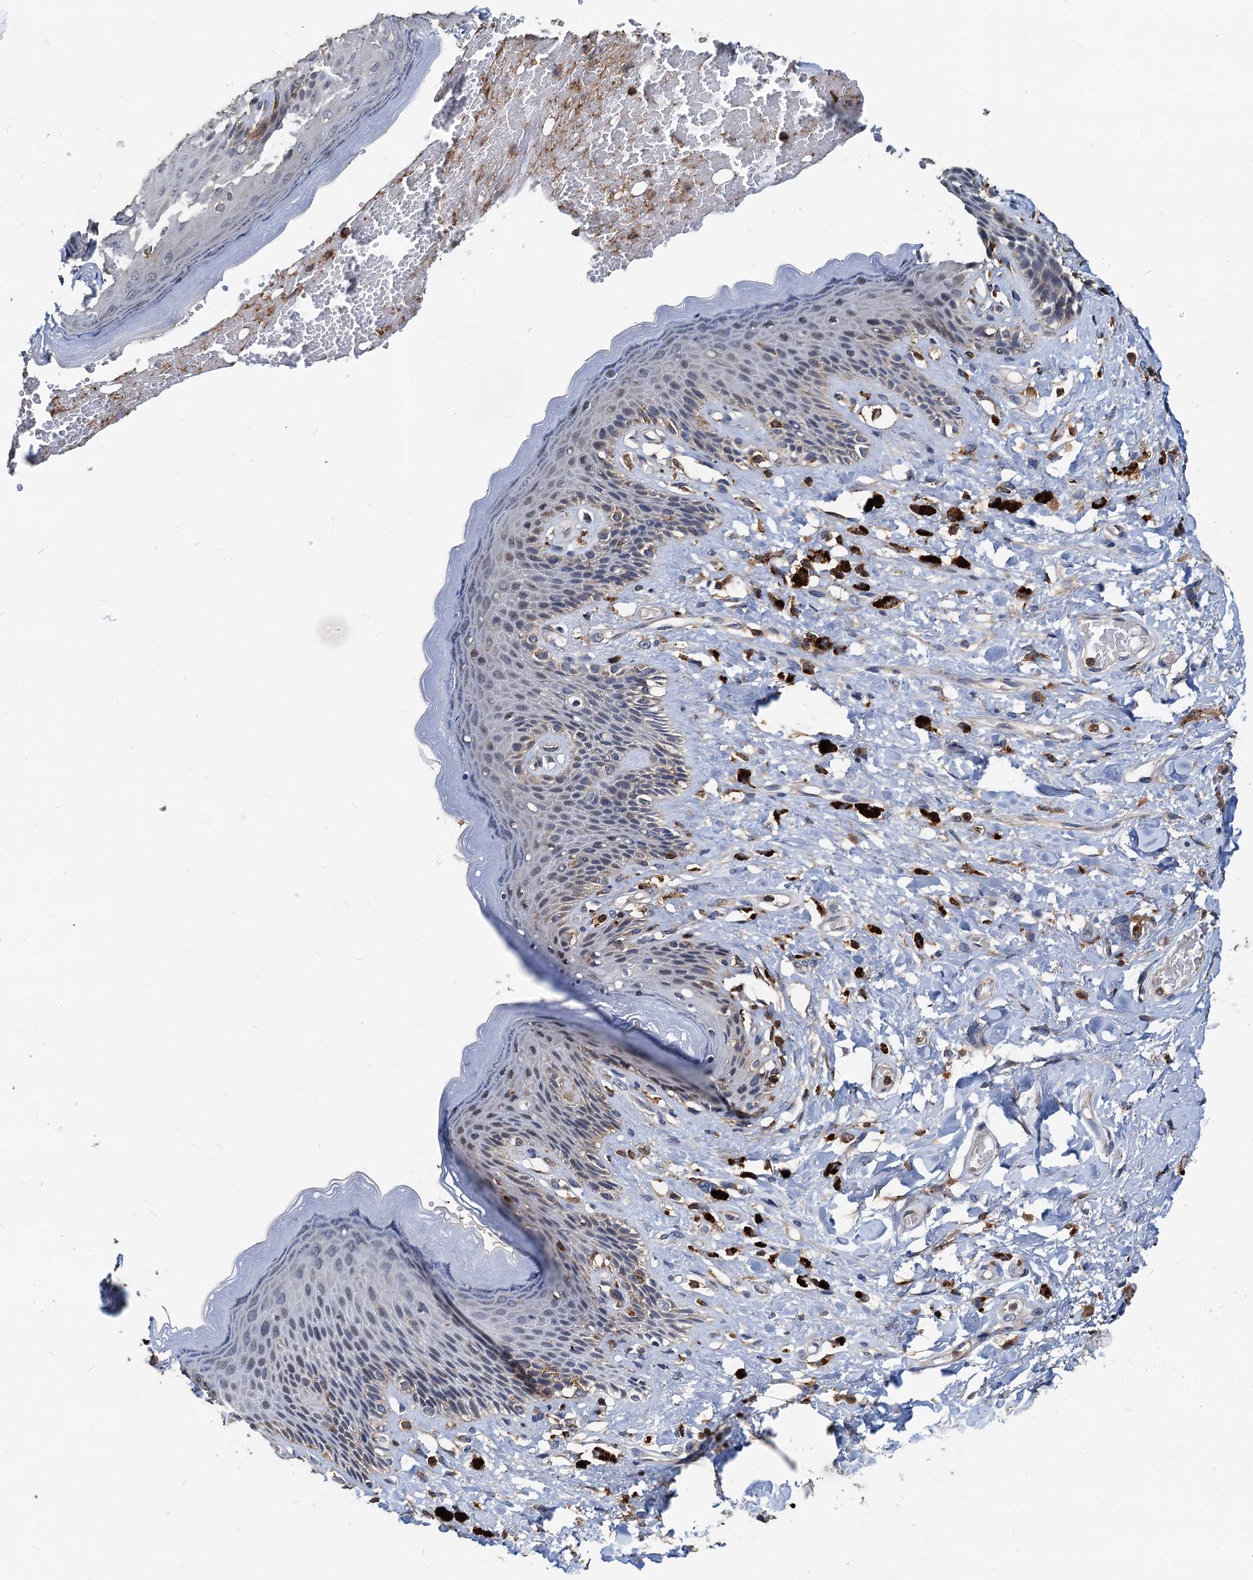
{"staining": {"intensity": "weak", "quantity": "<25%", "location": "cytoplasmic/membranous"}, "tissue": "skin", "cell_type": "Epidermal cells", "image_type": "normal", "snomed": [{"axis": "morphology", "description": "Normal tissue, NOS"}, {"axis": "topography", "description": "Anal"}], "caption": "Micrograph shows no protein staining in epidermal cells of benign skin.", "gene": "LCP2", "patient": {"sex": "female", "age": 78}}